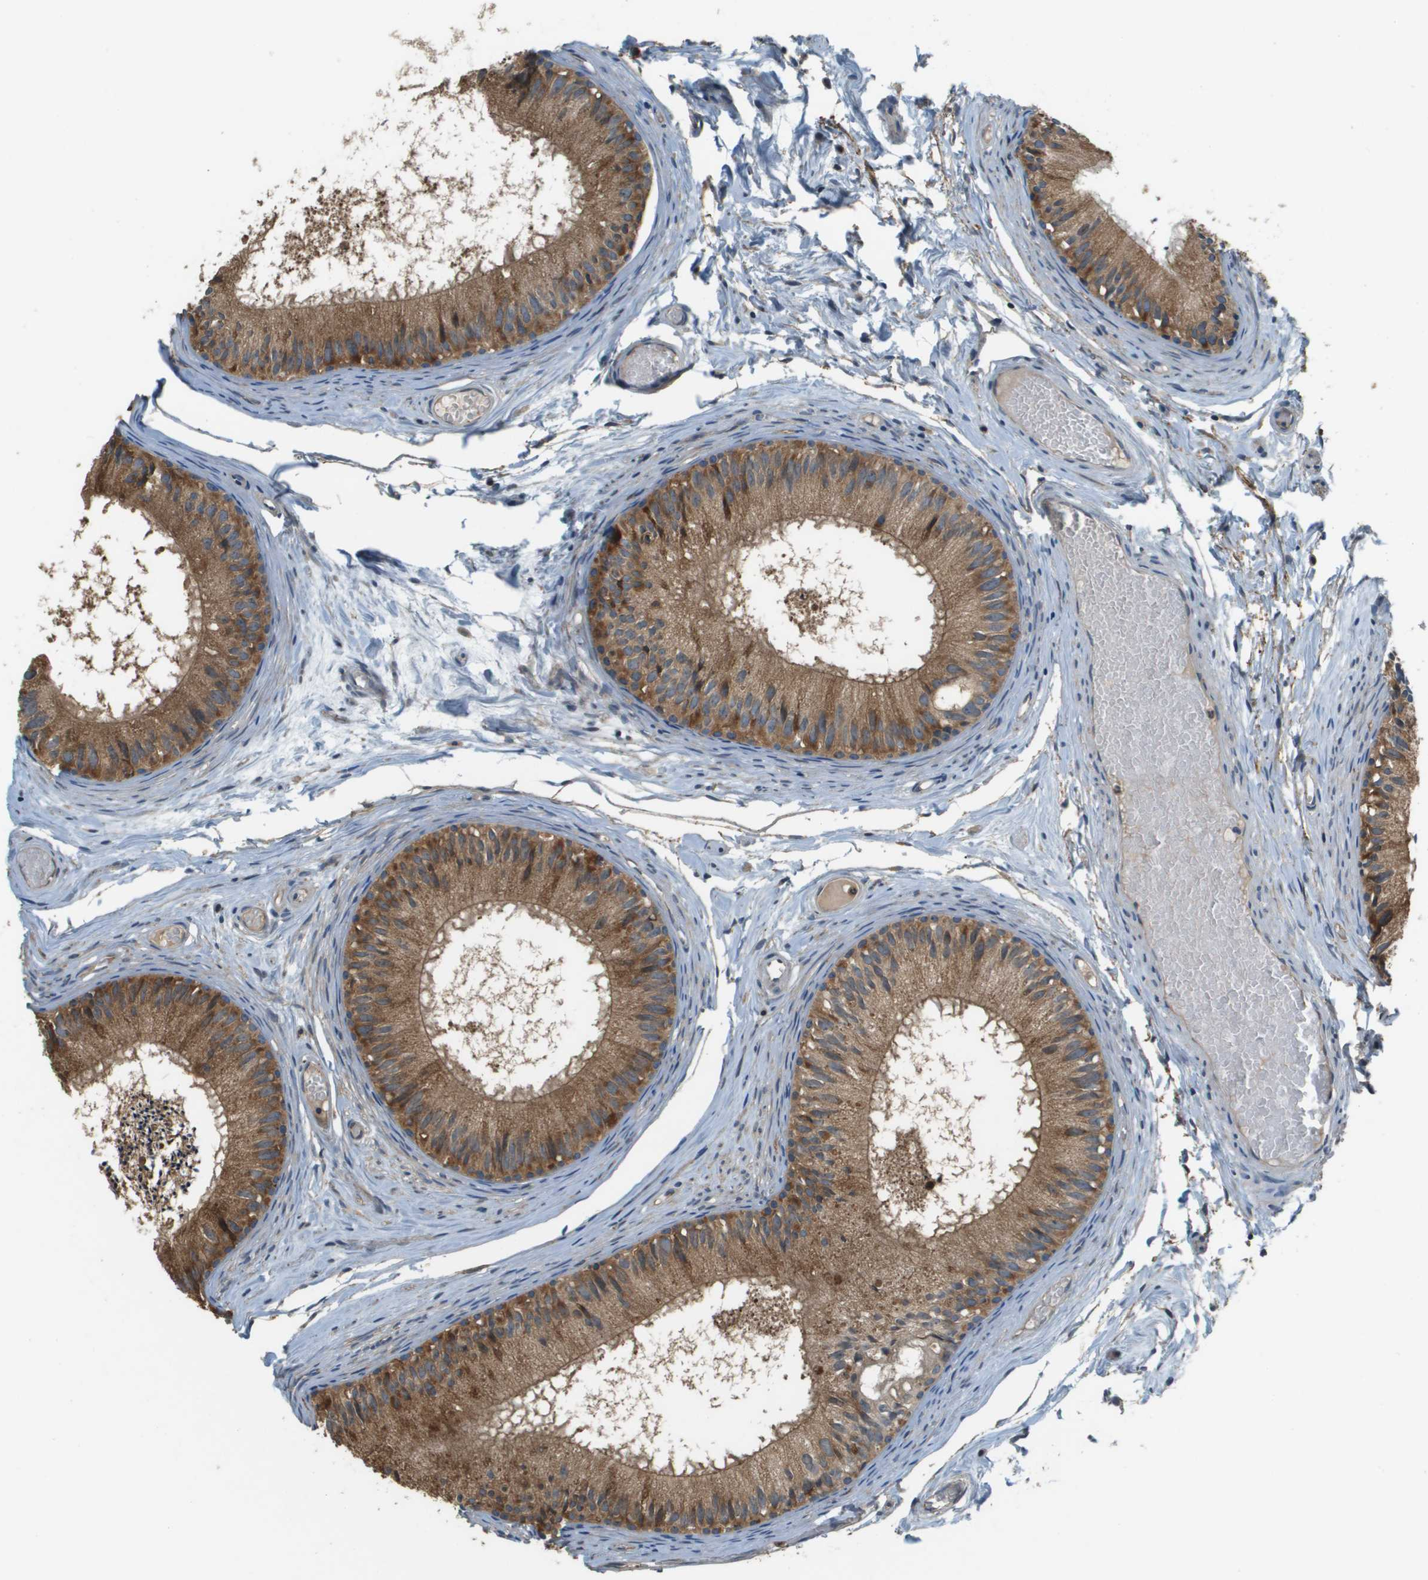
{"staining": {"intensity": "strong", "quantity": ">75%", "location": "cytoplasmic/membranous"}, "tissue": "epididymis", "cell_type": "Glandular cells", "image_type": "normal", "snomed": [{"axis": "morphology", "description": "Normal tissue, NOS"}, {"axis": "topography", "description": "Epididymis"}], "caption": "Immunohistochemistry micrograph of benign epididymis stained for a protein (brown), which displays high levels of strong cytoplasmic/membranous expression in approximately >75% of glandular cells.", "gene": "SAMSN1", "patient": {"sex": "male", "age": 46}}